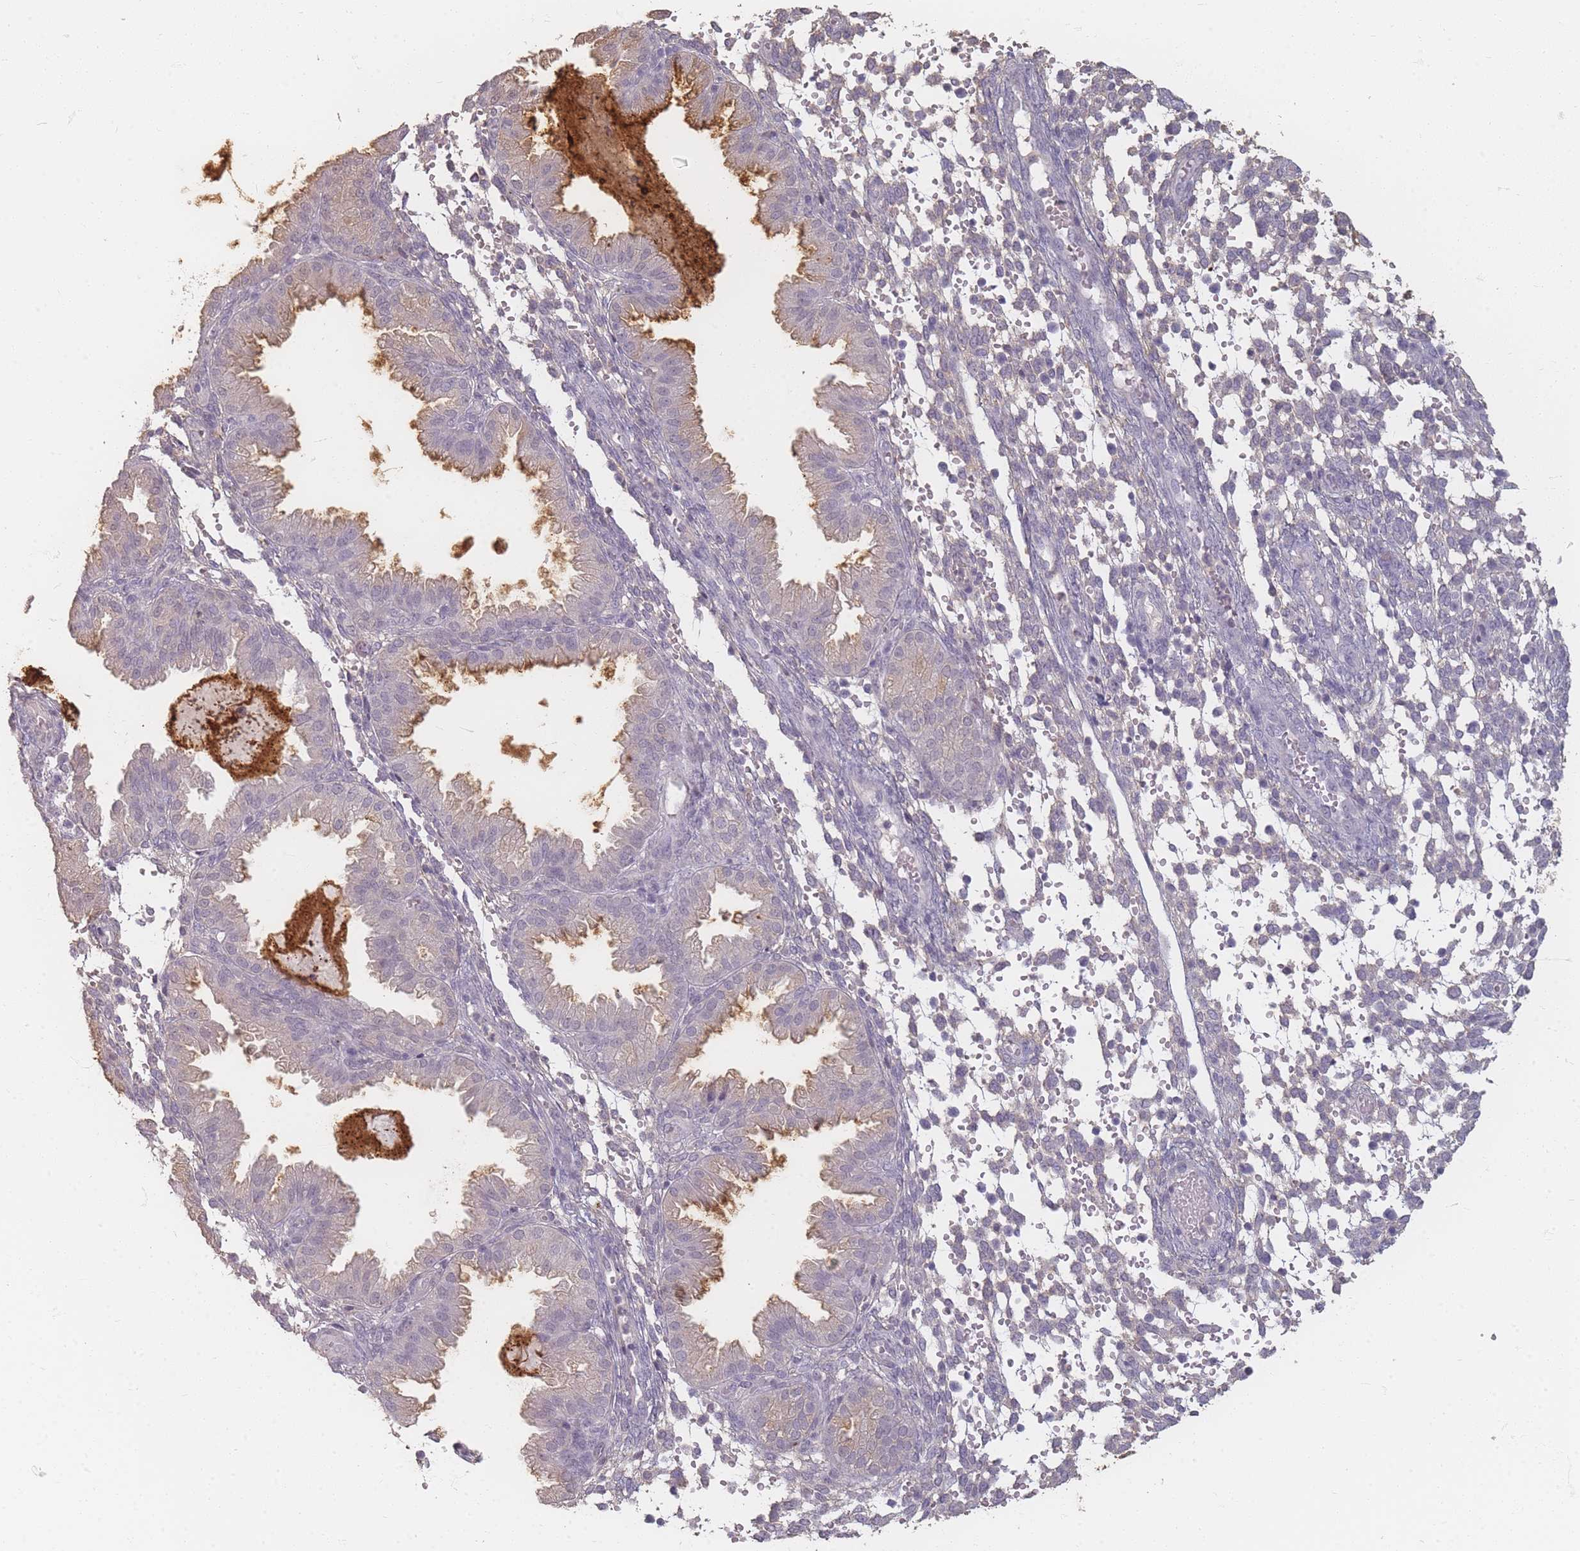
{"staining": {"intensity": "negative", "quantity": "none", "location": "none"}, "tissue": "endometrium", "cell_type": "Cells in endometrial stroma", "image_type": "normal", "snomed": [{"axis": "morphology", "description": "Normal tissue, NOS"}, {"axis": "topography", "description": "Endometrium"}], "caption": "DAB immunohistochemical staining of benign human endometrium exhibits no significant expression in cells in endometrial stroma.", "gene": "RFTN1", "patient": {"sex": "female", "age": 33}}